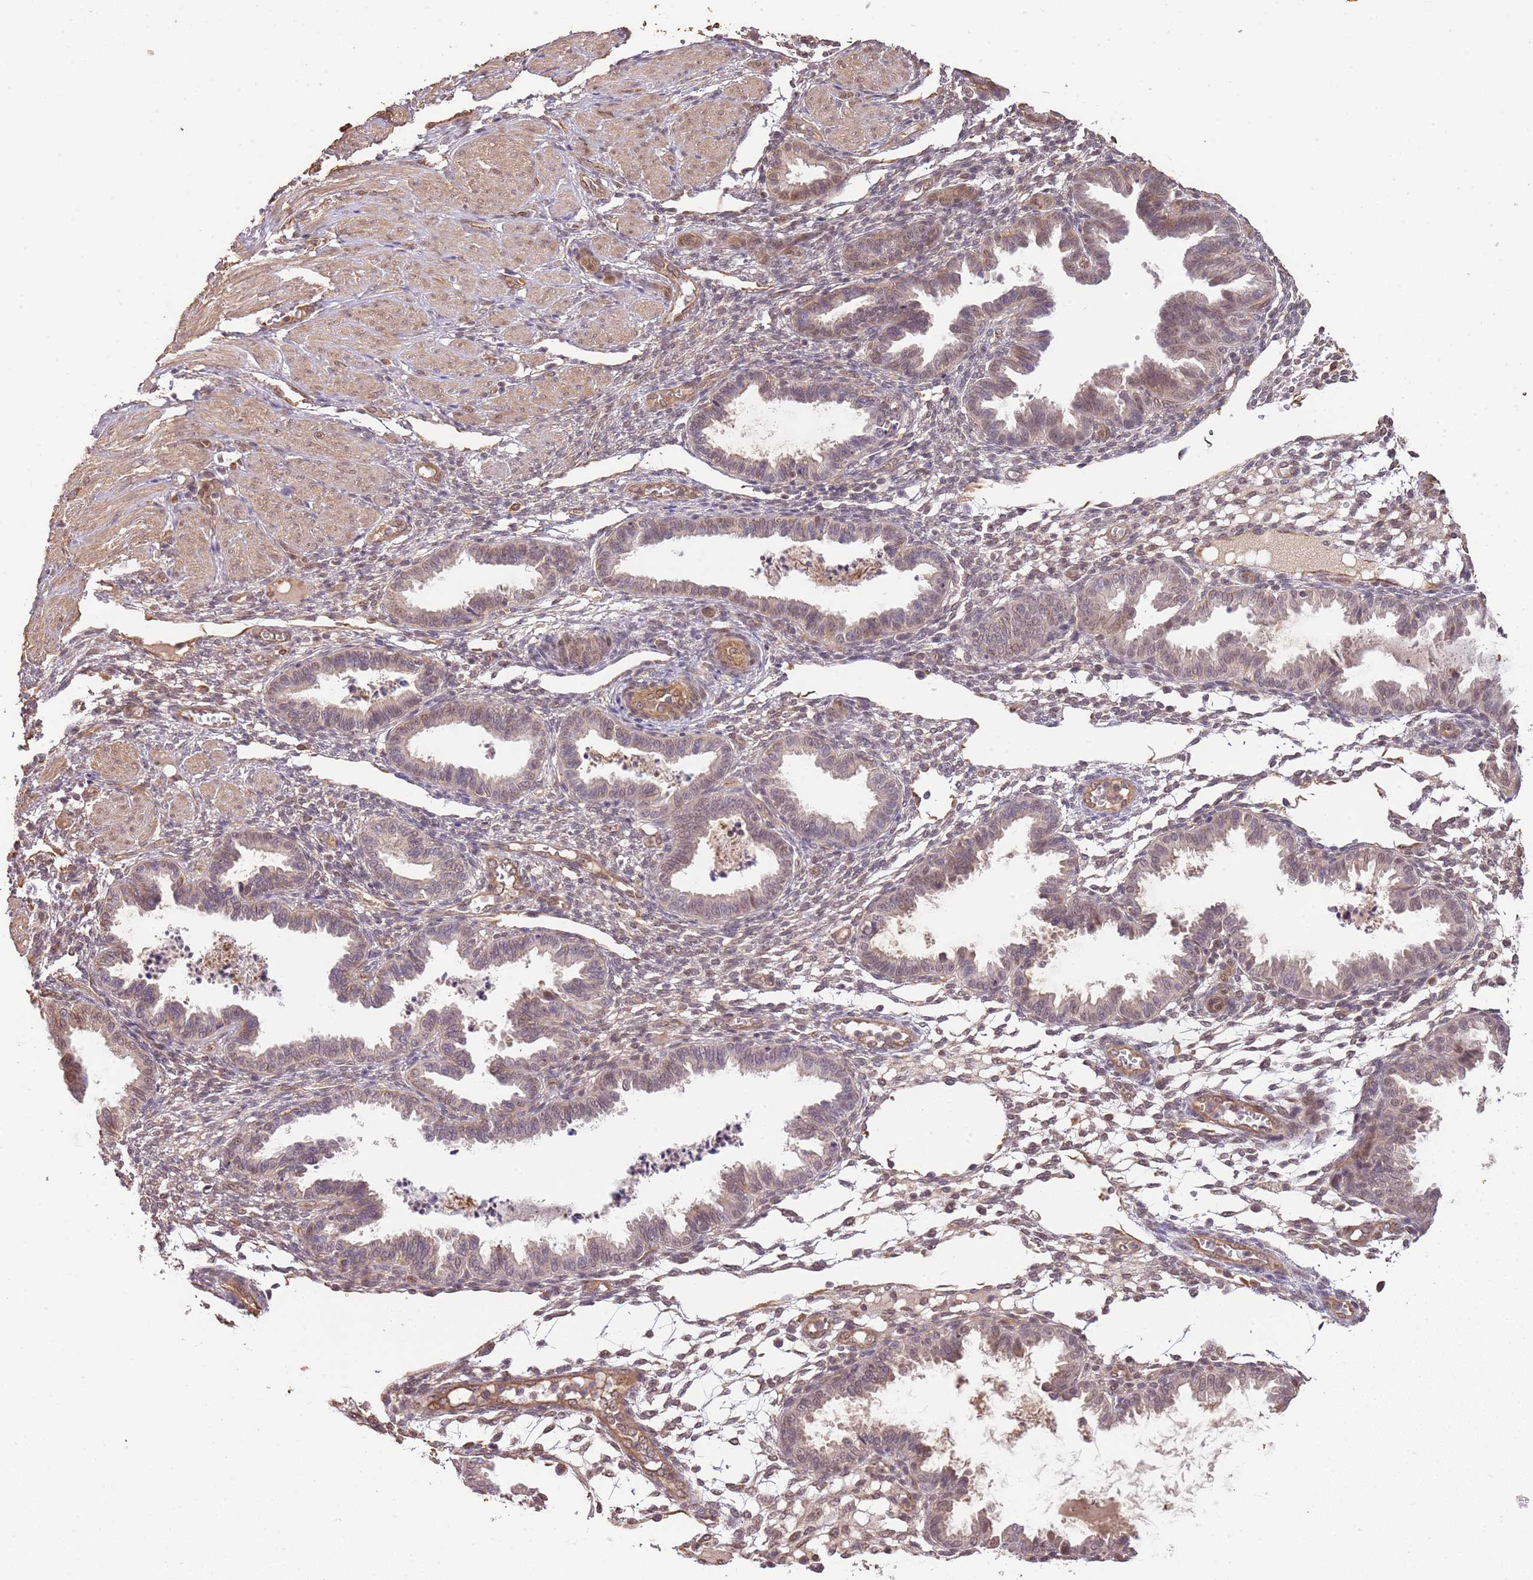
{"staining": {"intensity": "weak", "quantity": "25%-75%", "location": "cytoplasmic/membranous"}, "tissue": "endometrium", "cell_type": "Cells in endometrial stroma", "image_type": "normal", "snomed": [{"axis": "morphology", "description": "Normal tissue, NOS"}, {"axis": "topography", "description": "Endometrium"}], "caption": "IHC photomicrograph of normal human endometrium stained for a protein (brown), which reveals low levels of weak cytoplasmic/membranous staining in approximately 25%-75% of cells in endometrial stroma.", "gene": "SURF2", "patient": {"sex": "female", "age": 33}}